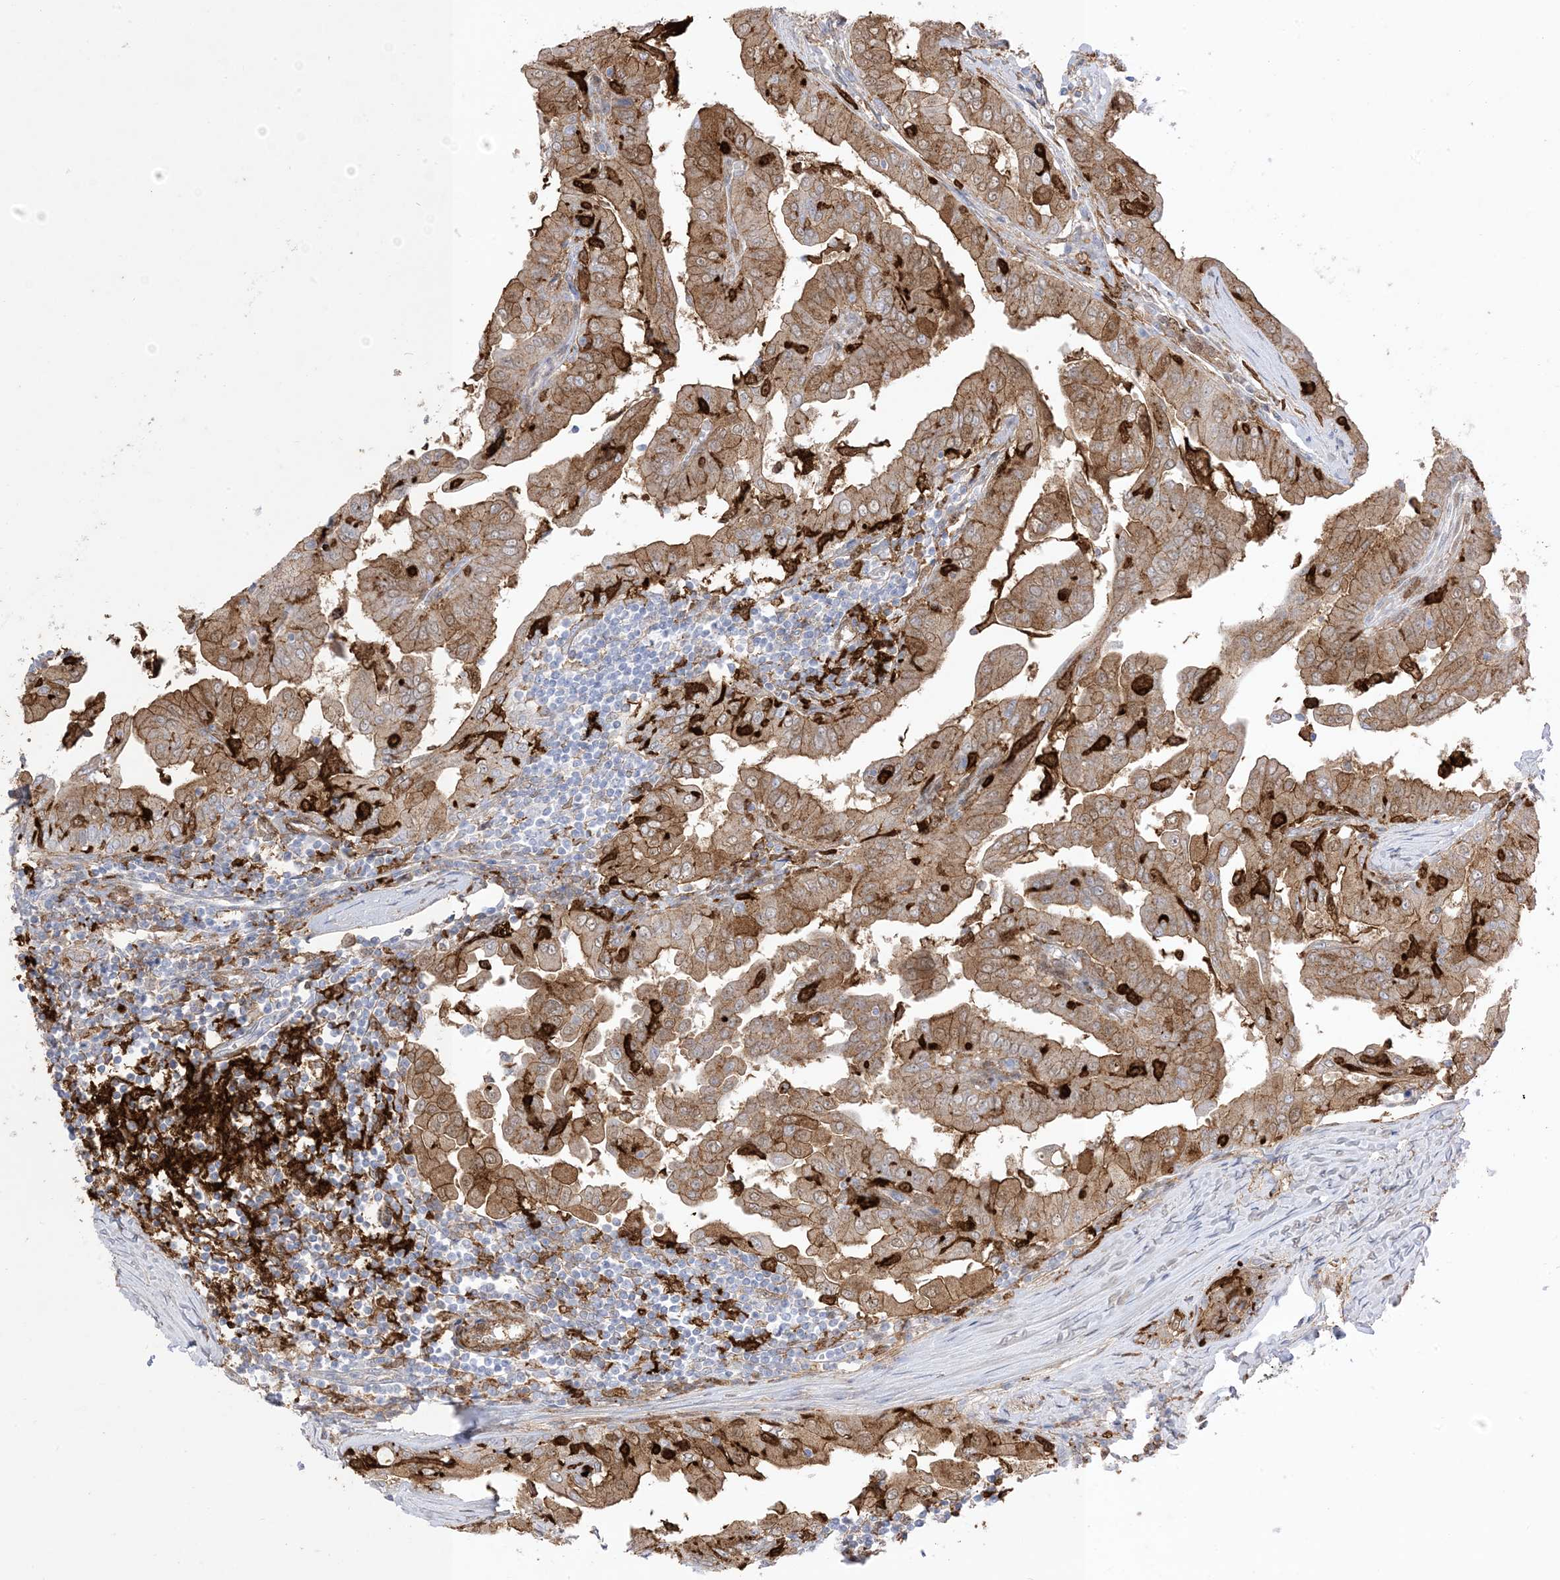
{"staining": {"intensity": "moderate", "quantity": ">75%", "location": "cytoplasmic/membranous"}, "tissue": "thyroid cancer", "cell_type": "Tumor cells", "image_type": "cancer", "snomed": [{"axis": "morphology", "description": "Papillary adenocarcinoma, NOS"}, {"axis": "topography", "description": "Thyroid gland"}], "caption": "A medium amount of moderate cytoplasmic/membranous positivity is identified in approximately >75% of tumor cells in thyroid cancer (papillary adenocarcinoma) tissue.", "gene": "GSN", "patient": {"sex": "male", "age": 33}}